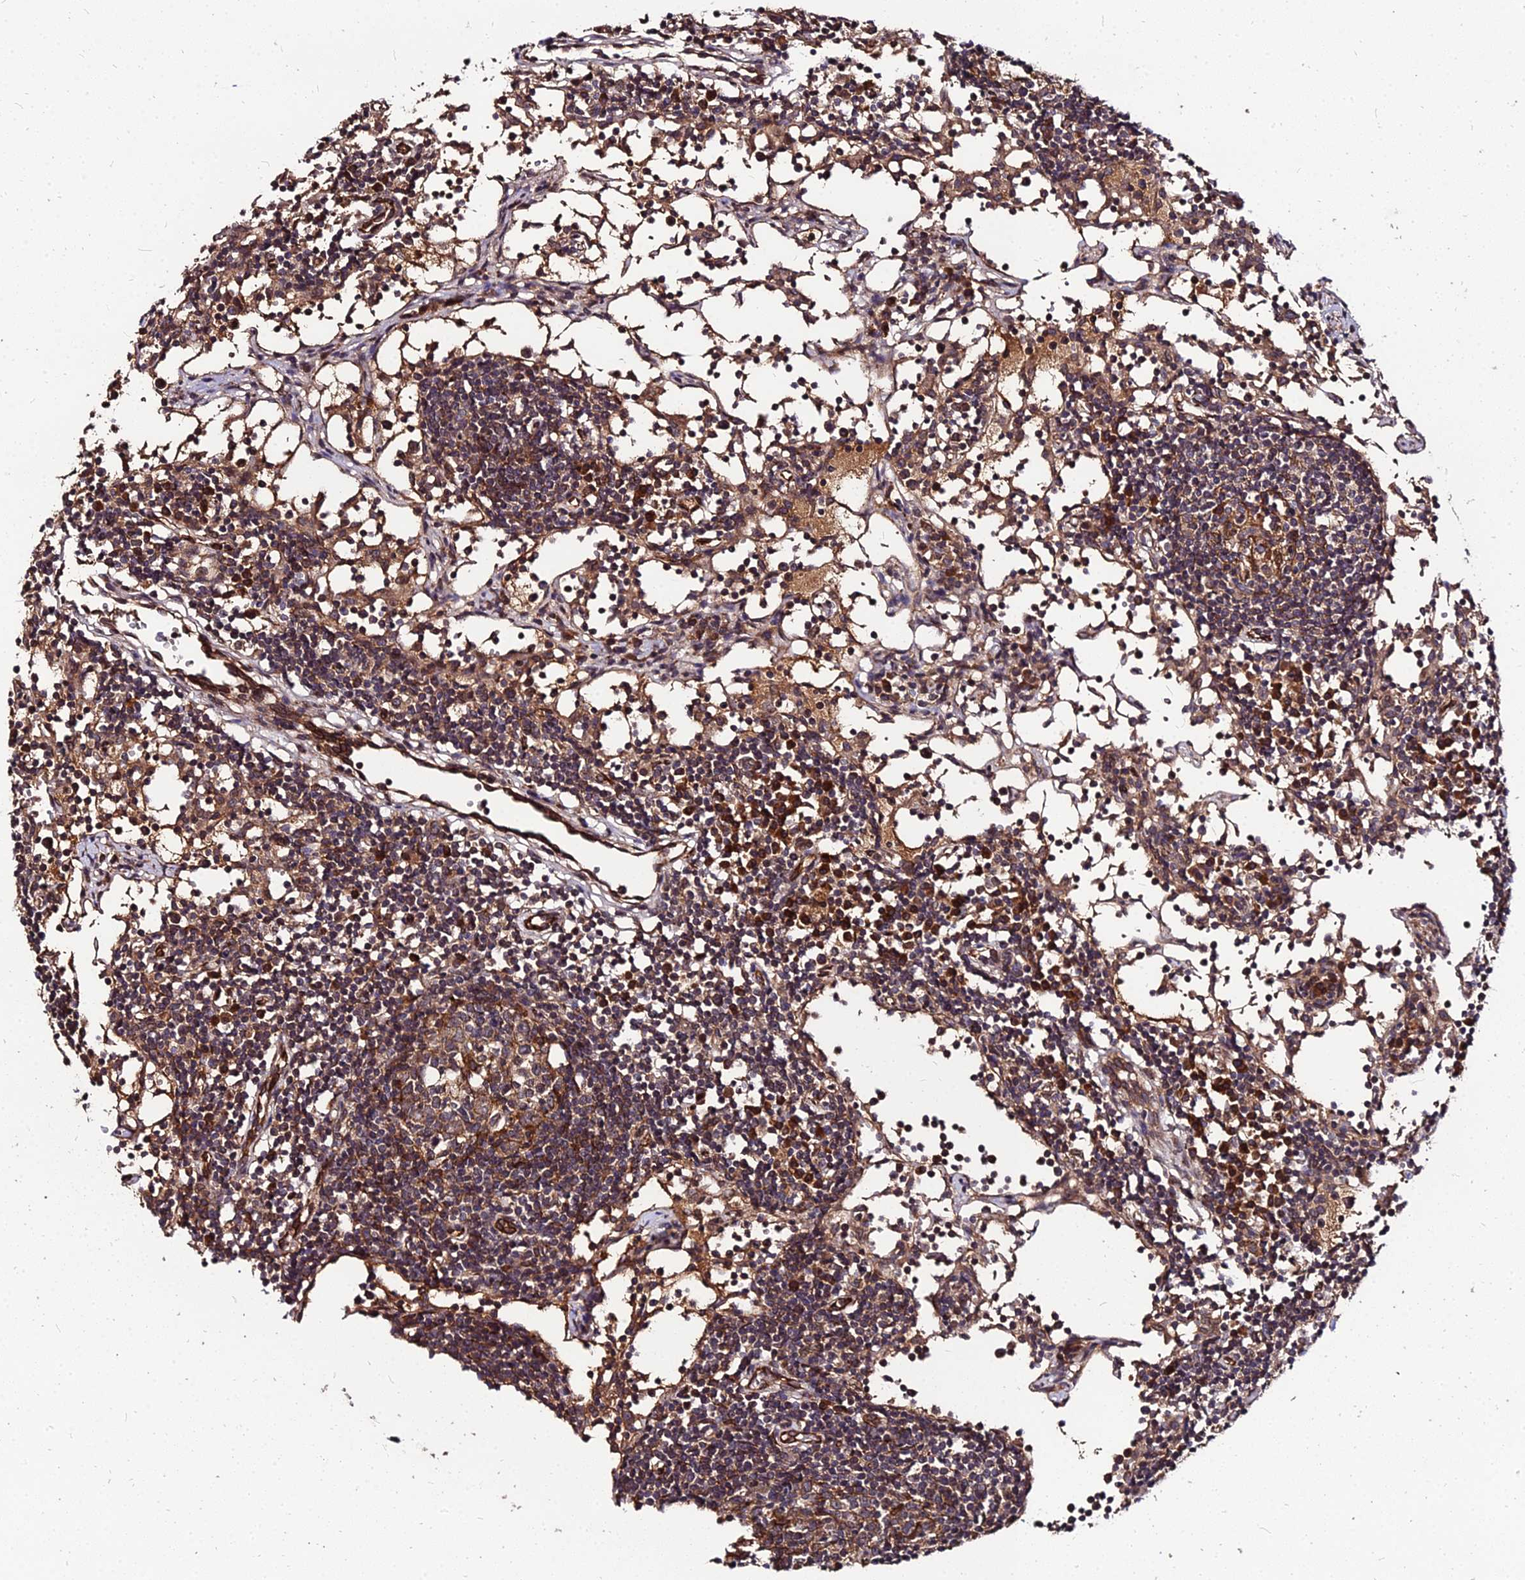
{"staining": {"intensity": "moderate", "quantity": ">75%", "location": "cytoplasmic/membranous"}, "tissue": "lymph node", "cell_type": "Germinal center cells", "image_type": "normal", "snomed": [{"axis": "morphology", "description": "Normal tissue, NOS"}, {"axis": "topography", "description": "Lymph node"}], "caption": "IHC of normal lymph node reveals medium levels of moderate cytoplasmic/membranous staining in about >75% of germinal center cells. (DAB (3,3'-diaminobenzidine) IHC with brightfield microscopy, high magnification).", "gene": "PDE4D", "patient": {"sex": "female", "age": 55}}